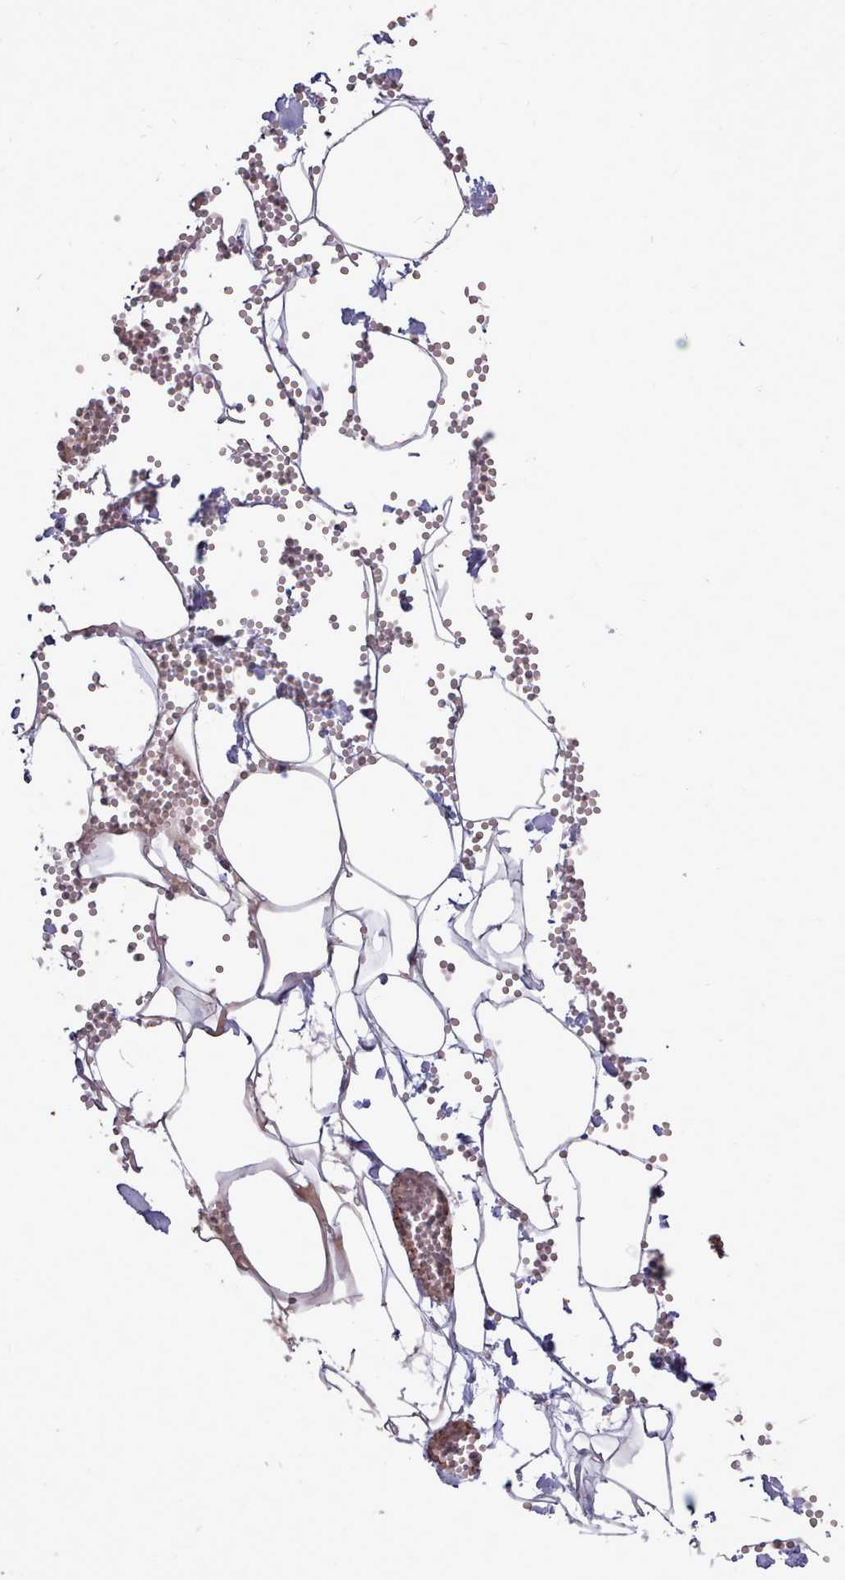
{"staining": {"intensity": "weak", "quantity": ">75%", "location": "cytoplasmic/membranous"}, "tissue": "adipose tissue", "cell_type": "Adipocytes", "image_type": "normal", "snomed": [{"axis": "morphology", "description": "Normal tissue, NOS"}, {"axis": "topography", "description": "Gallbladder"}, {"axis": "topography", "description": "Peripheral nerve tissue"}], "caption": "Immunohistochemical staining of normal human adipose tissue reveals weak cytoplasmic/membranous protein positivity in about >75% of adipocytes.", "gene": "STUB1", "patient": {"sex": "male", "age": 38}}